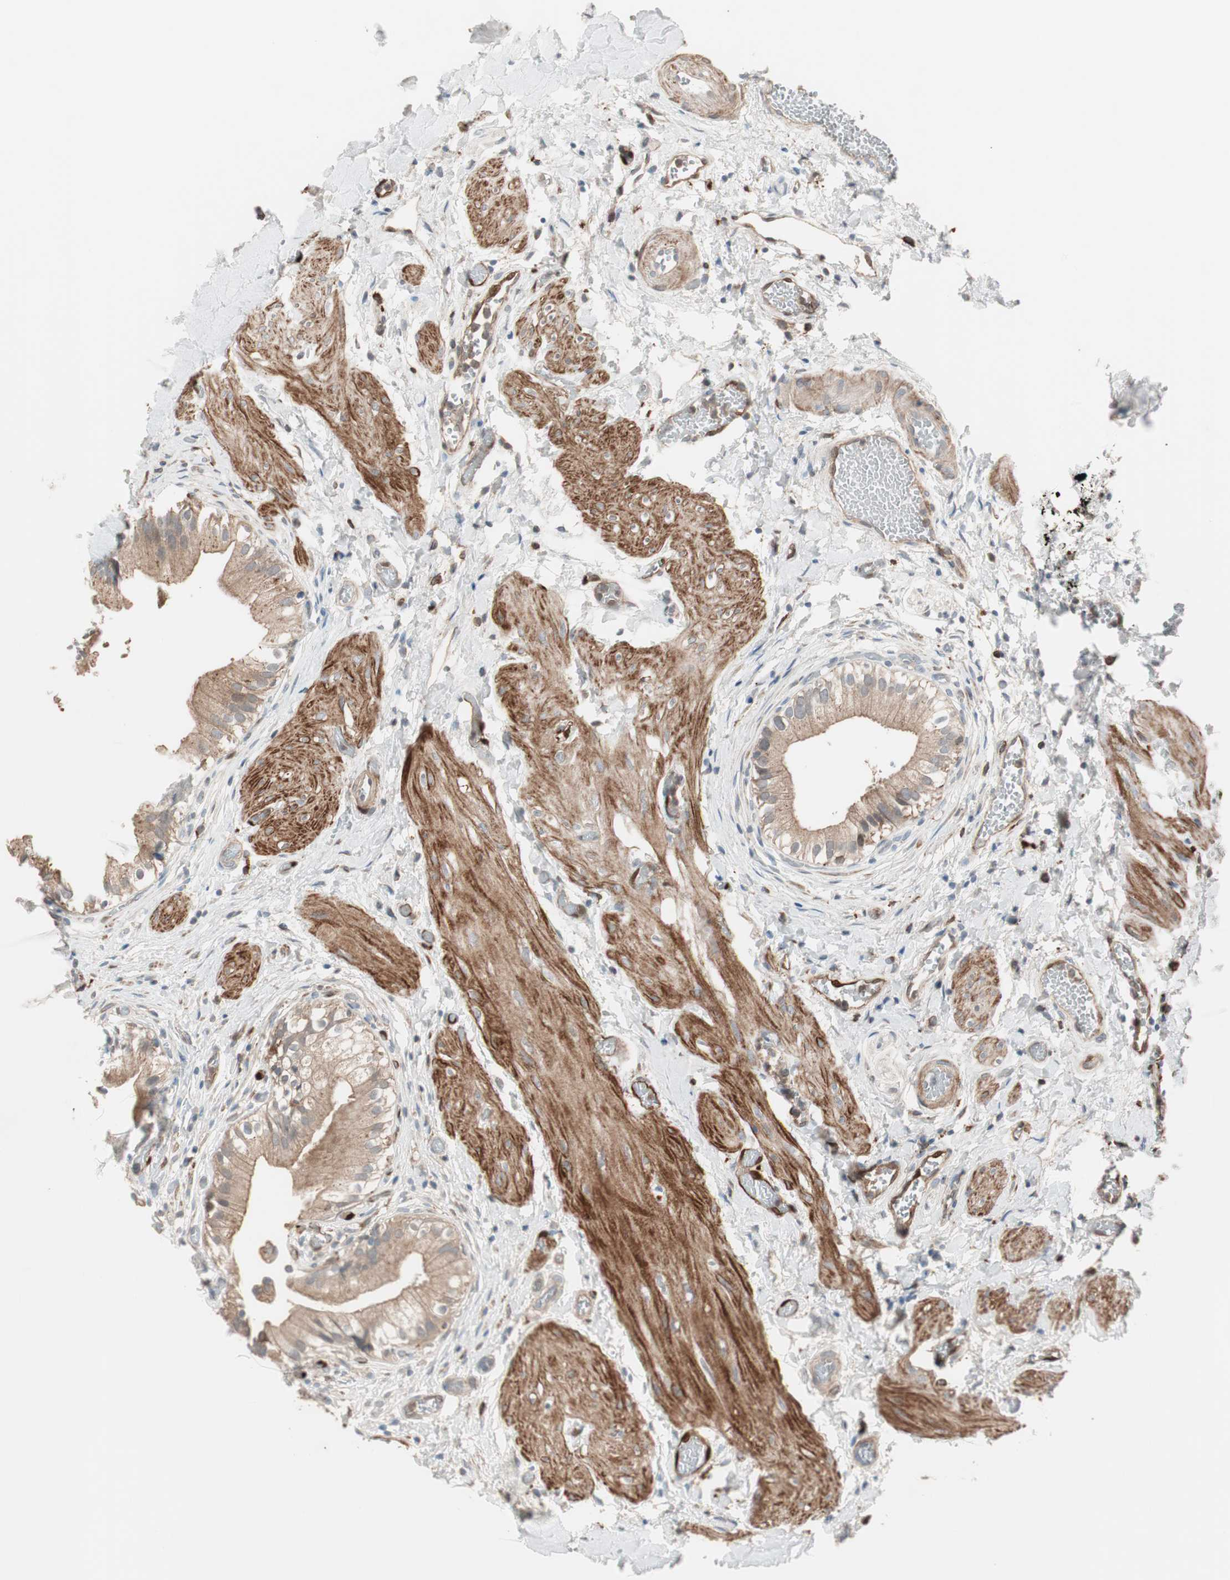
{"staining": {"intensity": "moderate", "quantity": ">75%", "location": "cytoplasmic/membranous"}, "tissue": "gallbladder", "cell_type": "Glandular cells", "image_type": "normal", "snomed": [{"axis": "morphology", "description": "Normal tissue, NOS"}, {"axis": "topography", "description": "Gallbladder"}], "caption": "This image shows immunohistochemistry staining of benign gallbladder, with medium moderate cytoplasmic/membranous positivity in about >75% of glandular cells.", "gene": "STAB1", "patient": {"sex": "male", "age": 65}}